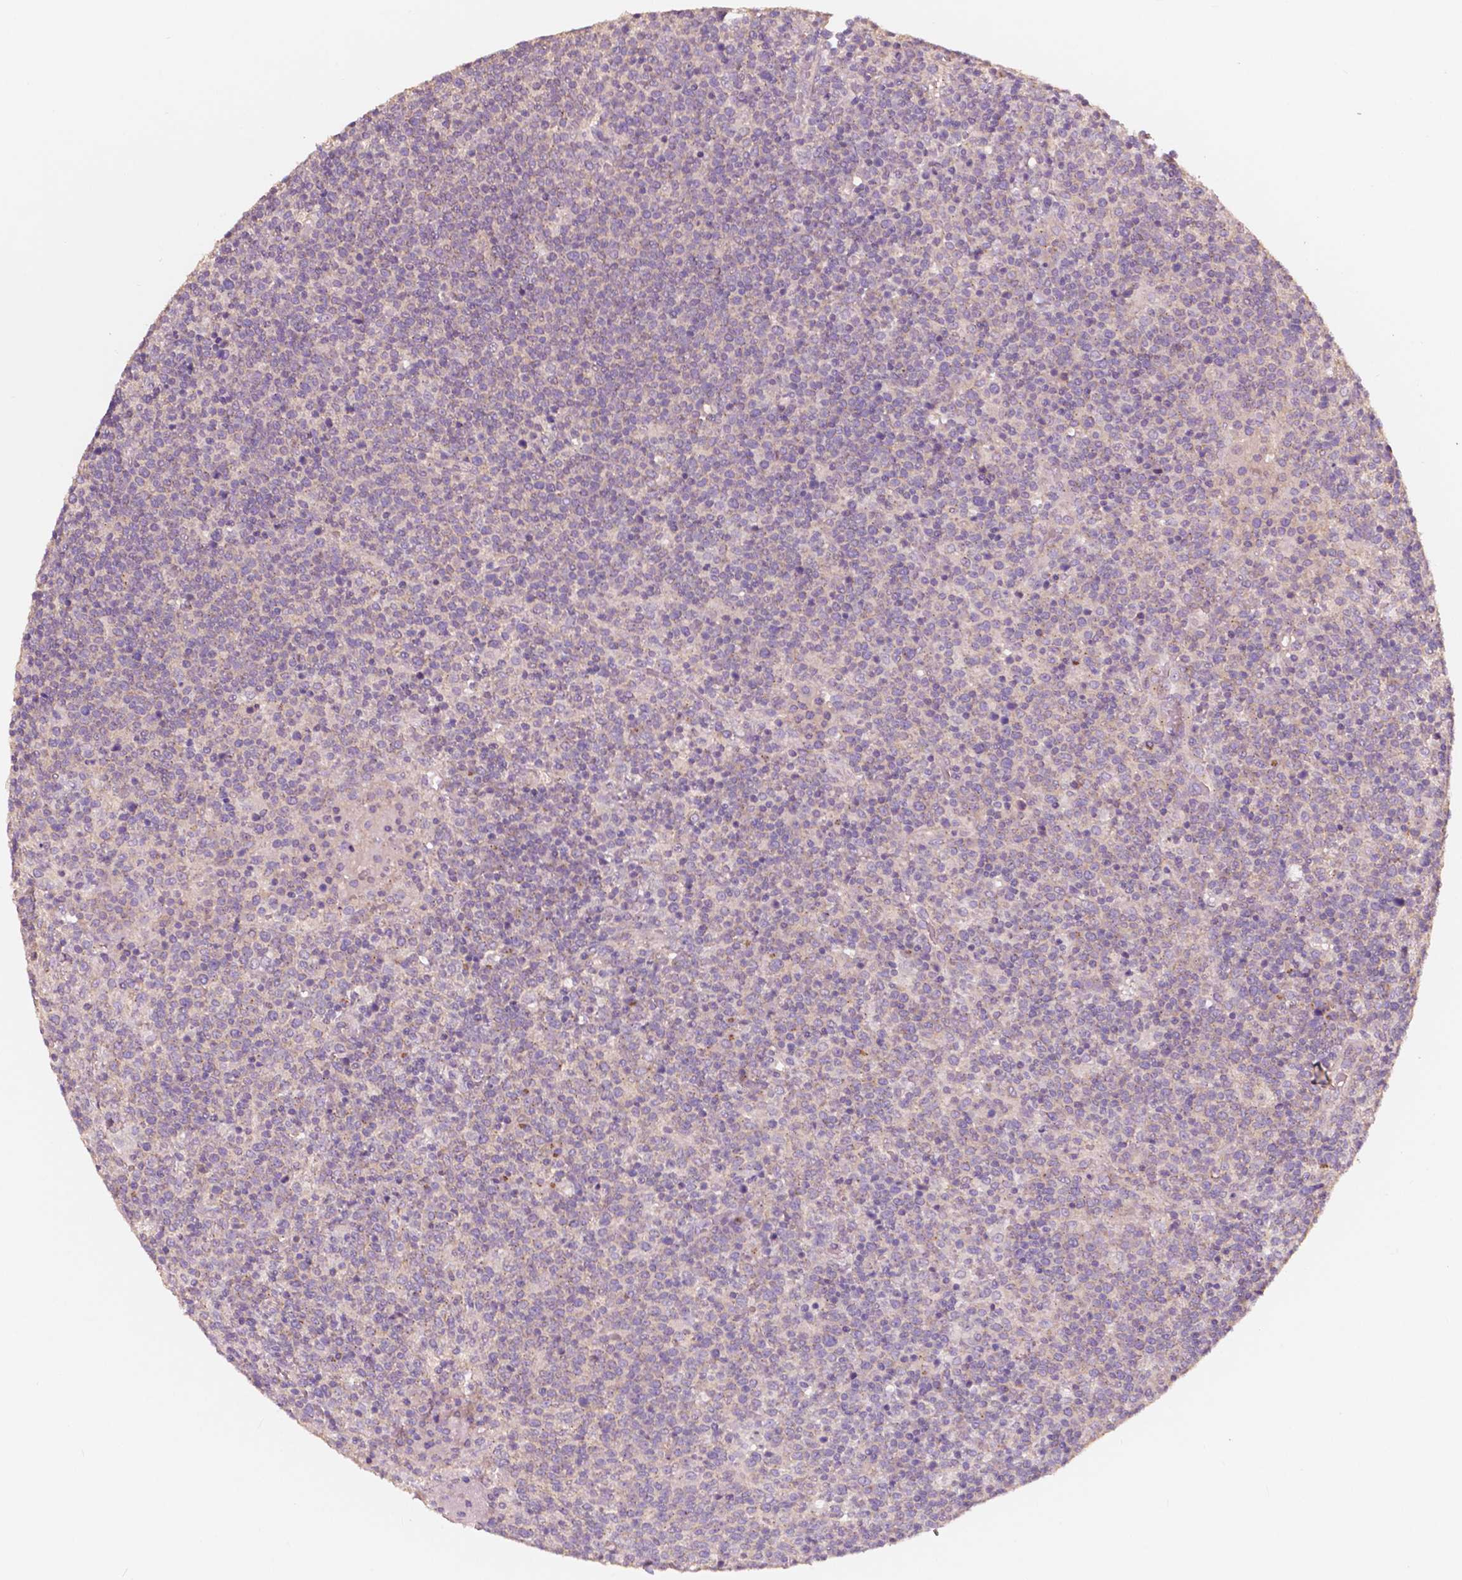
{"staining": {"intensity": "negative", "quantity": "none", "location": "none"}, "tissue": "lymphoma", "cell_type": "Tumor cells", "image_type": "cancer", "snomed": [{"axis": "morphology", "description": "Malignant lymphoma, non-Hodgkin's type, High grade"}, {"axis": "topography", "description": "Lymph node"}], "caption": "Immunohistochemistry (IHC) of malignant lymphoma, non-Hodgkin's type (high-grade) exhibits no expression in tumor cells. (DAB (3,3'-diaminobenzidine) immunohistochemistry (IHC) with hematoxylin counter stain).", "gene": "CHPT1", "patient": {"sex": "male", "age": 61}}